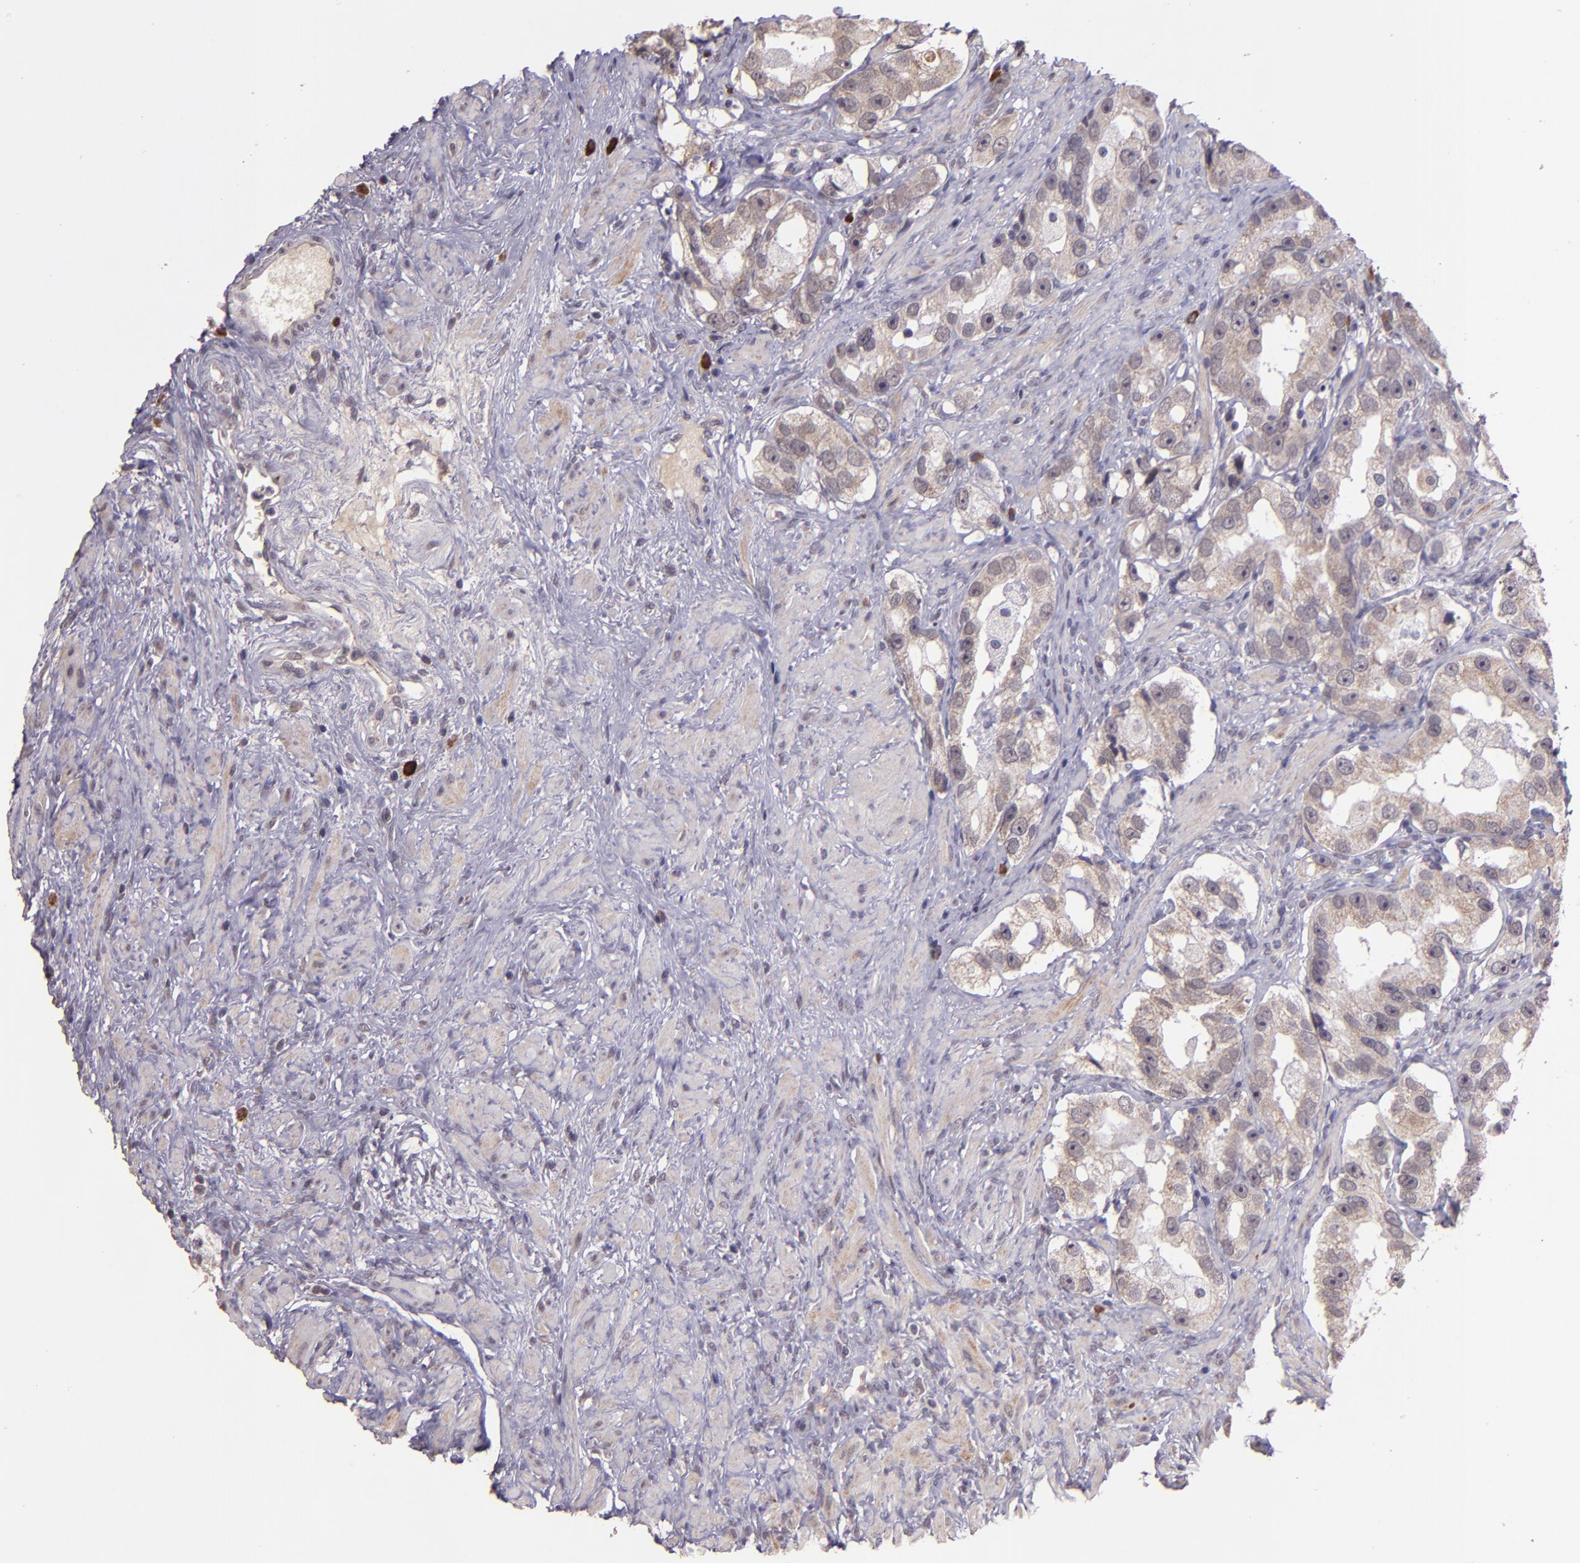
{"staining": {"intensity": "weak", "quantity": ">75%", "location": "cytoplasmic/membranous"}, "tissue": "prostate cancer", "cell_type": "Tumor cells", "image_type": "cancer", "snomed": [{"axis": "morphology", "description": "Adenocarcinoma, High grade"}, {"axis": "topography", "description": "Prostate"}], "caption": "A brown stain highlights weak cytoplasmic/membranous expression of a protein in prostate adenocarcinoma (high-grade) tumor cells.", "gene": "TAF7L", "patient": {"sex": "male", "age": 63}}